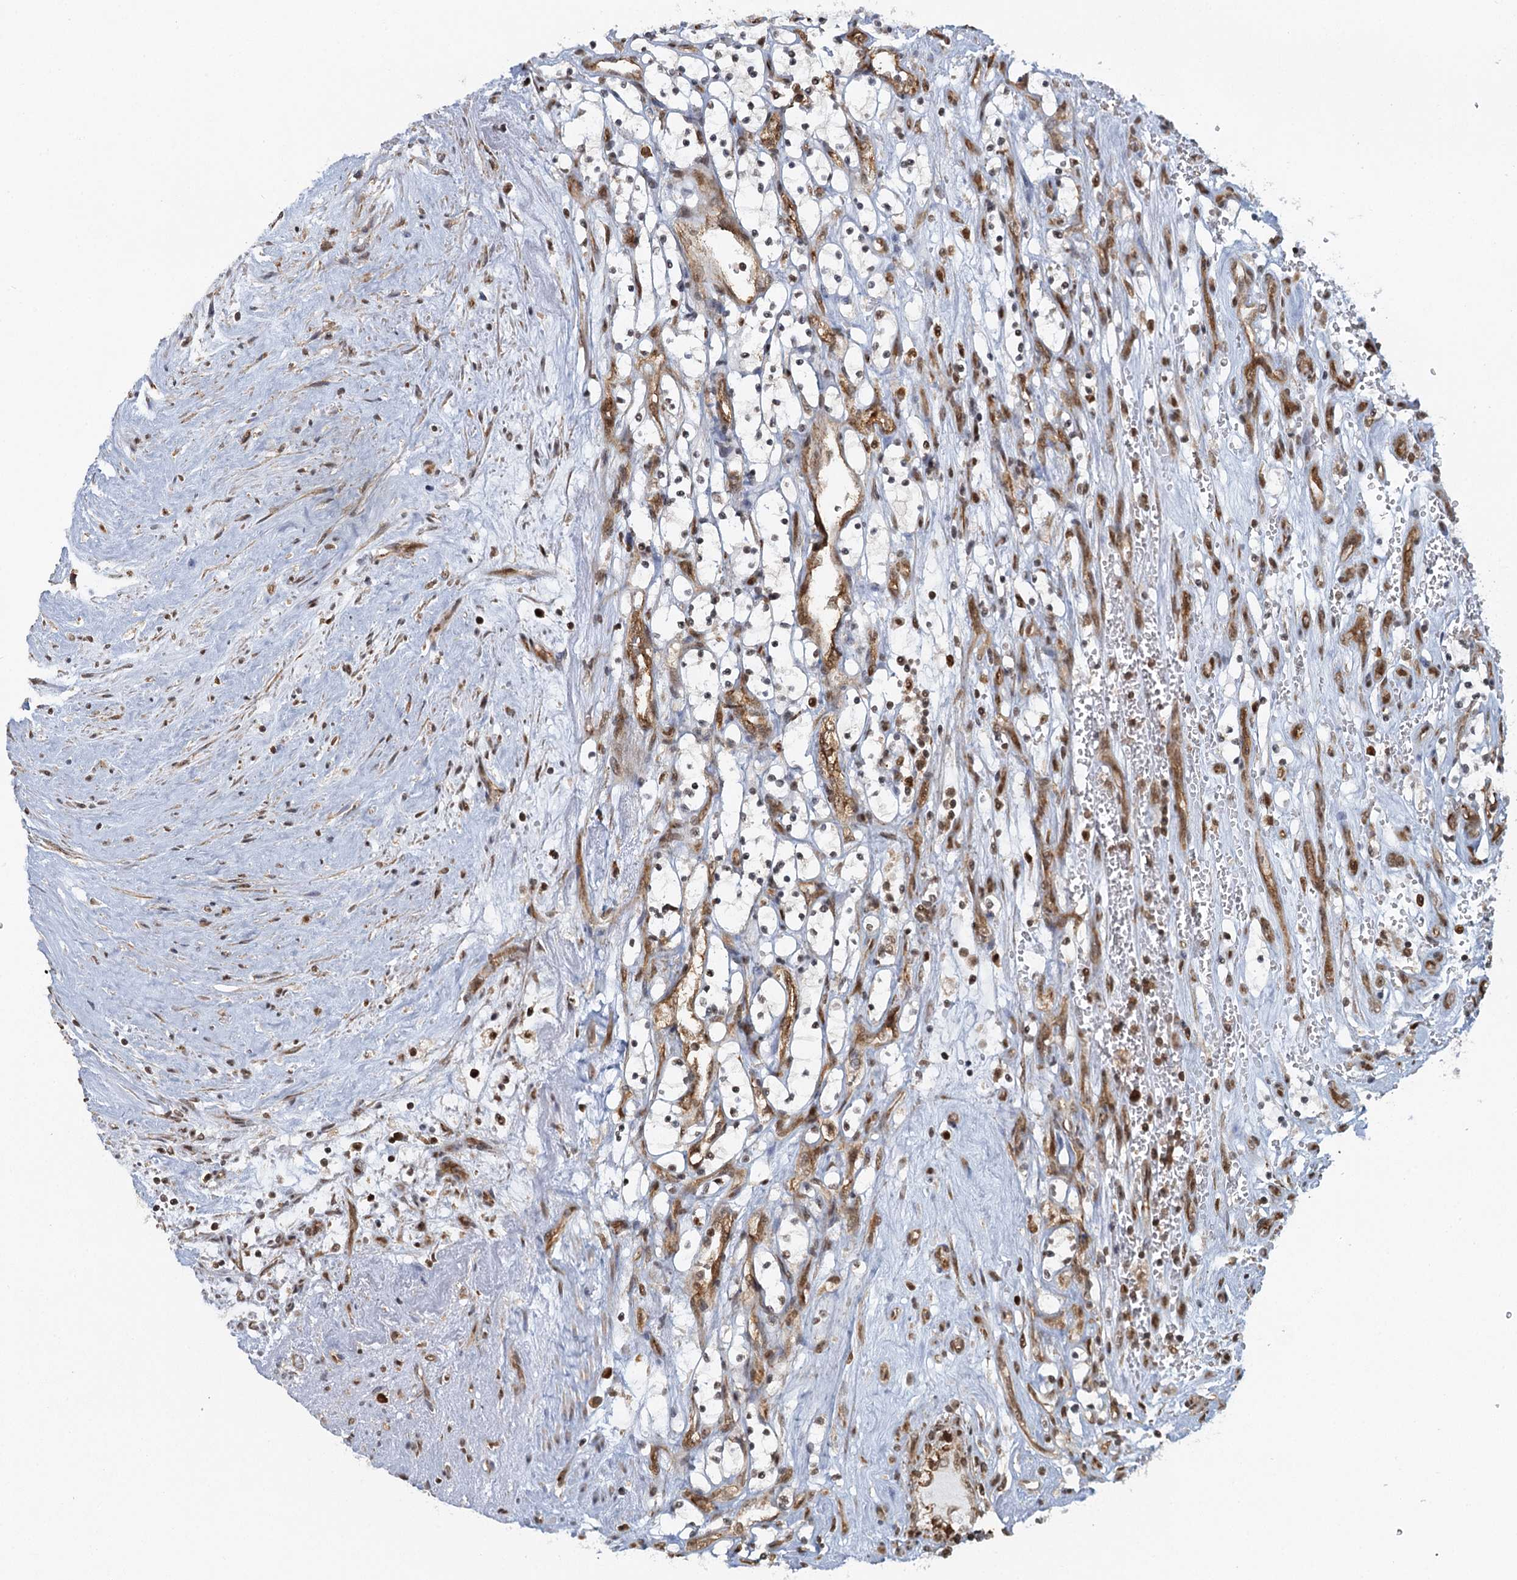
{"staining": {"intensity": "weak", "quantity": "<25%", "location": "nuclear"}, "tissue": "renal cancer", "cell_type": "Tumor cells", "image_type": "cancer", "snomed": [{"axis": "morphology", "description": "Adenocarcinoma, NOS"}, {"axis": "topography", "description": "Kidney"}], "caption": "The histopathology image demonstrates no staining of tumor cells in renal cancer (adenocarcinoma).", "gene": "GPATCH11", "patient": {"sex": "female", "age": 69}}